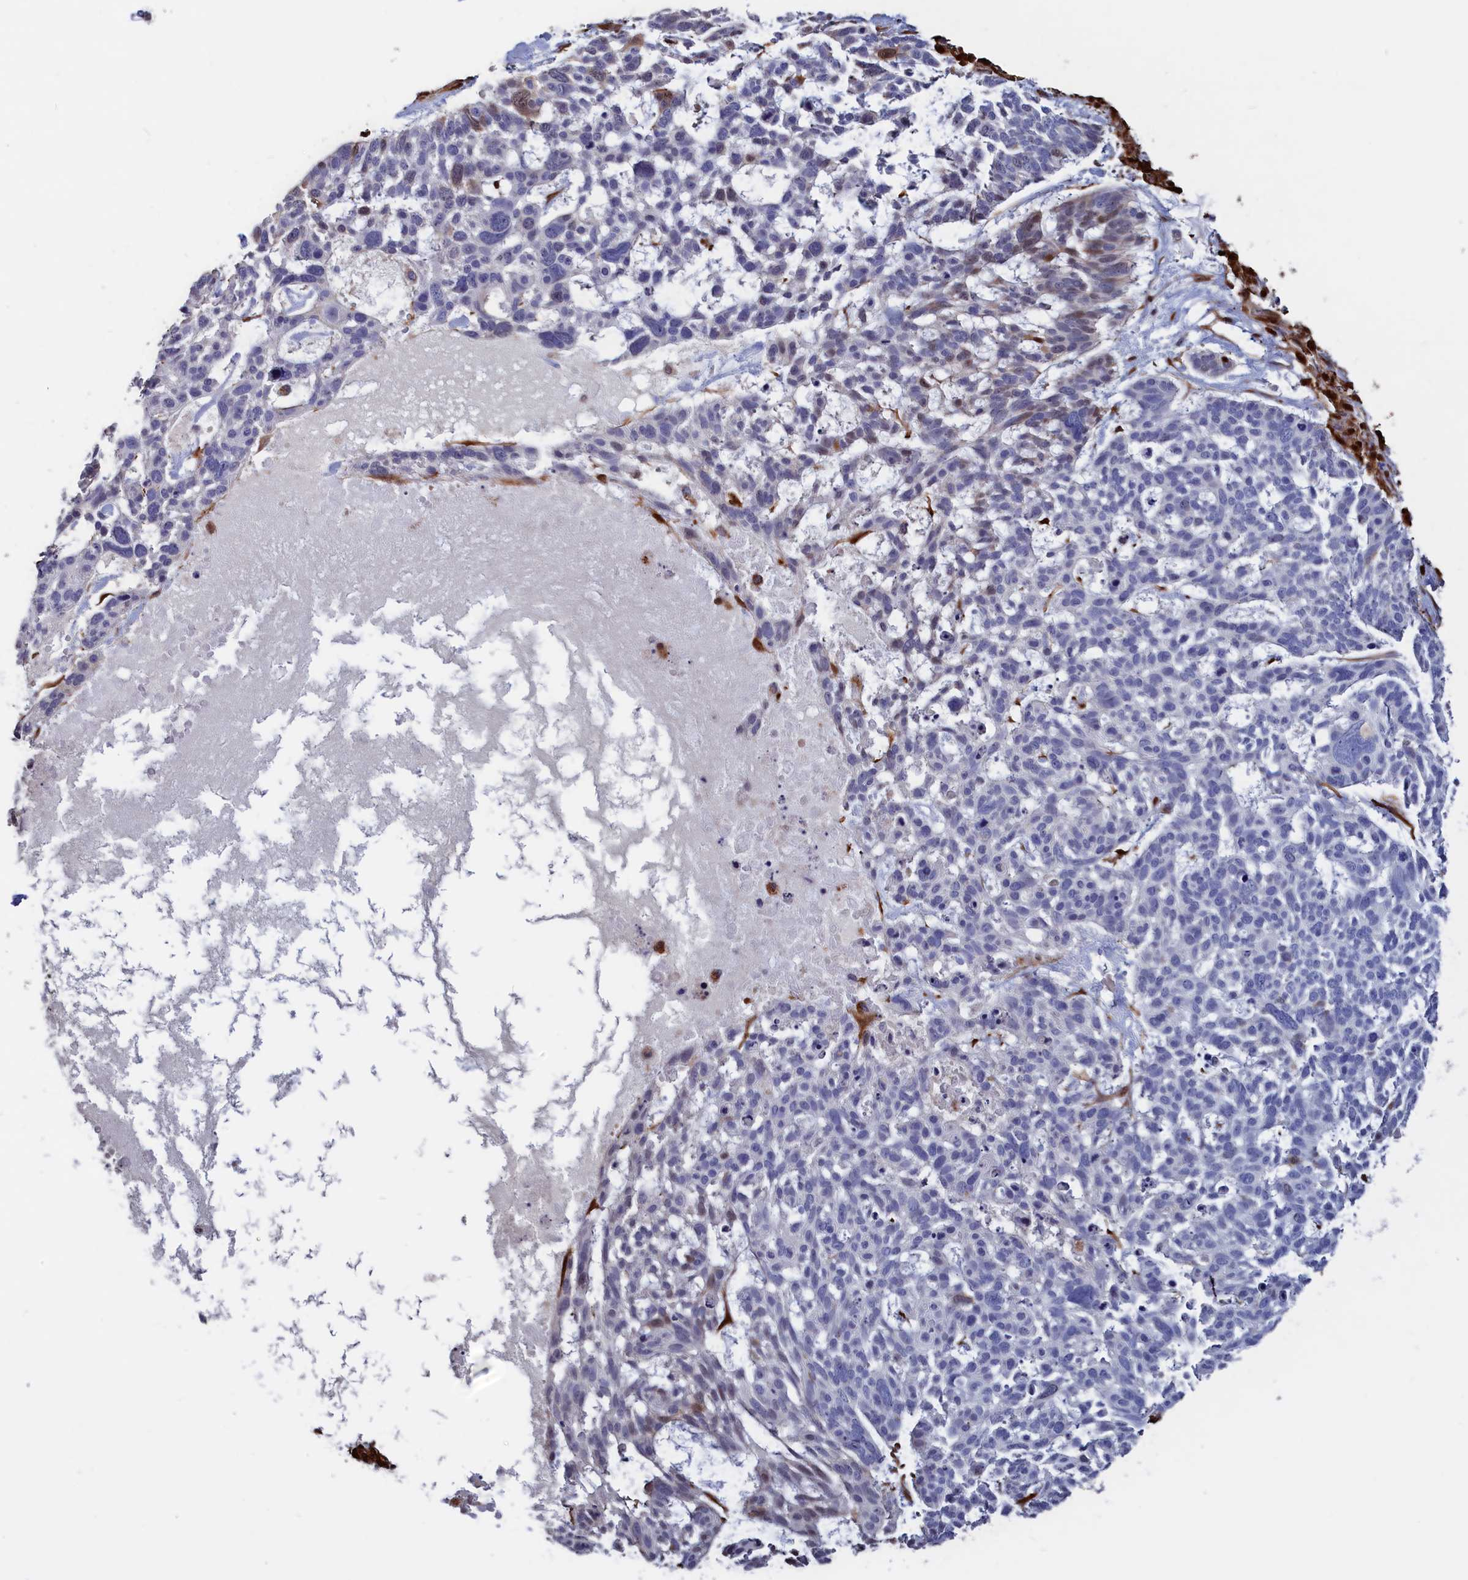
{"staining": {"intensity": "negative", "quantity": "none", "location": "none"}, "tissue": "skin cancer", "cell_type": "Tumor cells", "image_type": "cancer", "snomed": [{"axis": "morphology", "description": "Basal cell carcinoma"}, {"axis": "topography", "description": "Skin"}], "caption": "Histopathology image shows no protein expression in tumor cells of skin cancer (basal cell carcinoma) tissue. Nuclei are stained in blue.", "gene": "CRIP1", "patient": {"sex": "male", "age": 88}}